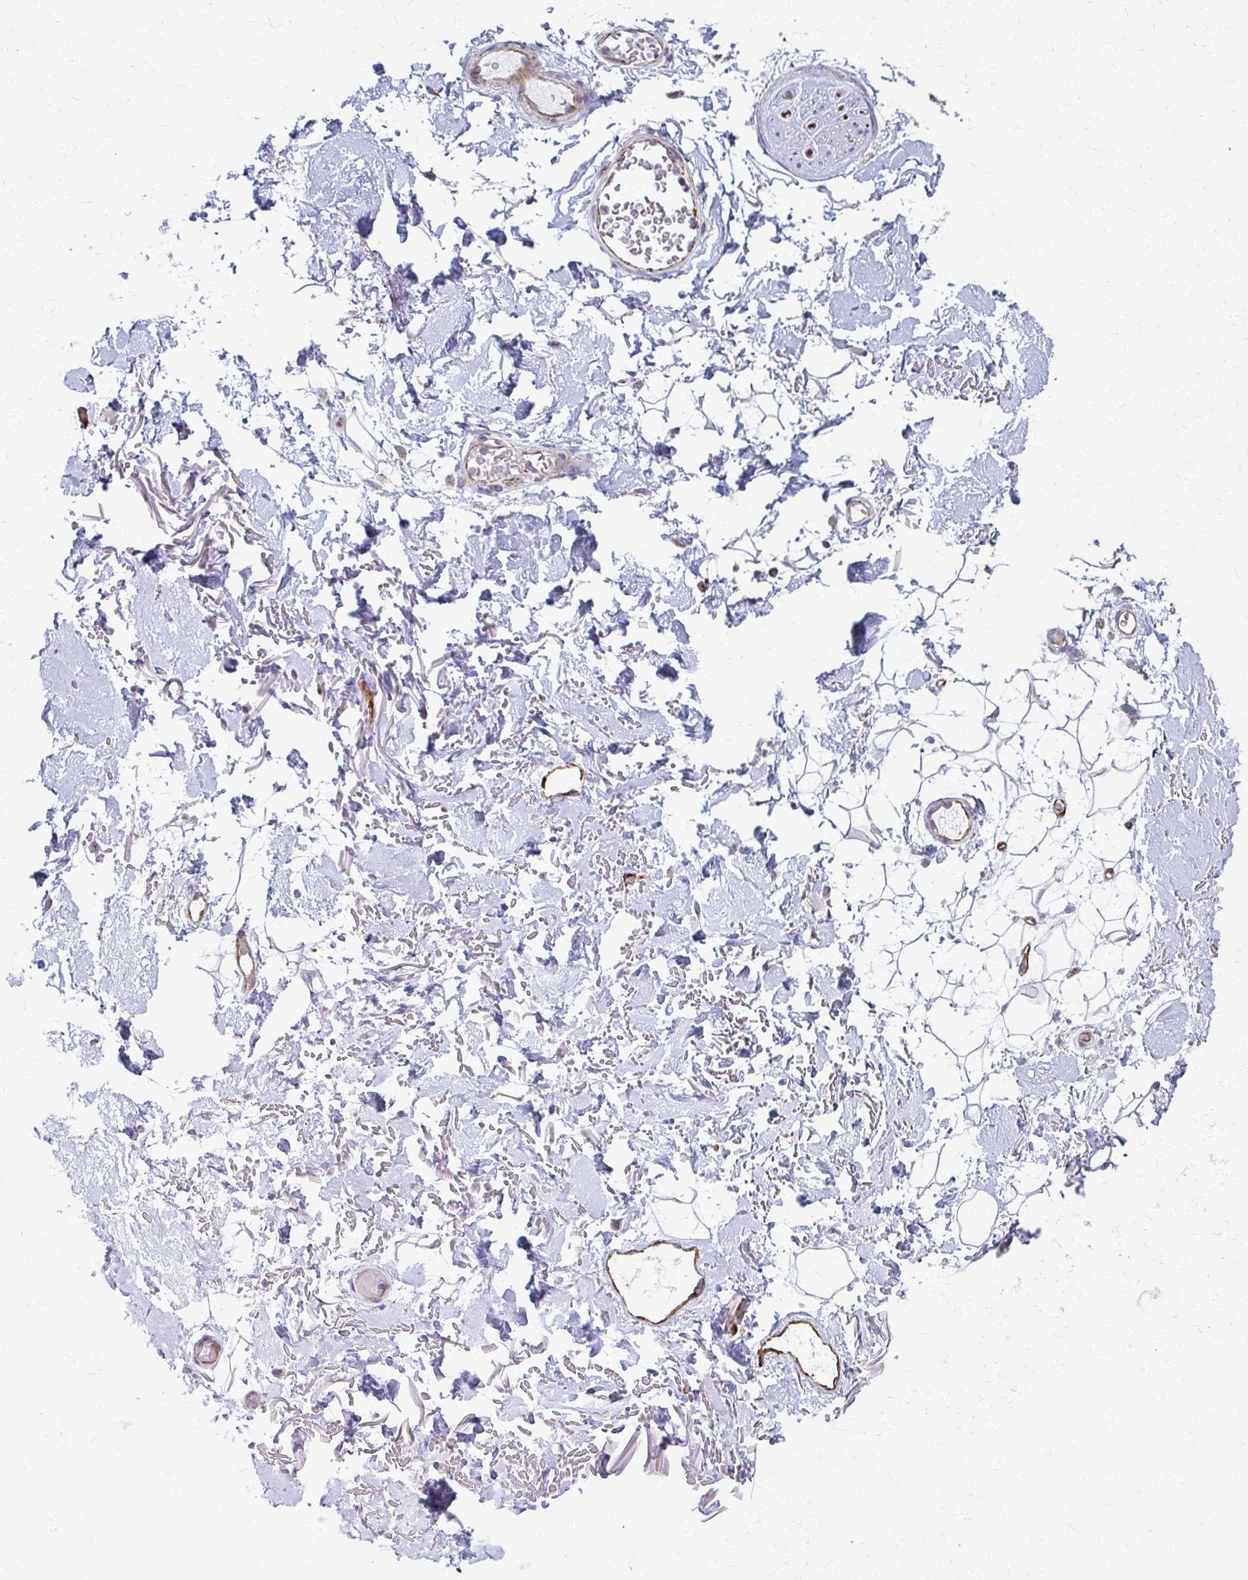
{"staining": {"intensity": "negative", "quantity": "none", "location": "none"}, "tissue": "adipose tissue", "cell_type": "Adipocytes", "image_type": "normal", "snomed": [{"axis": "morphology", "description": "Normal tissue, NOS"}, {"axis": "topography", "description": "Anal"}, {"axis": "topography", "description": "Peripheral nerve tissue"}], "caption": "Immunohistochemistry (IHC) micrograph of unremarkable human adipose tissue stained for a protein (brown), which shows no expression in adipocytes. (DAB (3,3'-diaminobenzidine) immunohistochemistry visualized using brightfield microscopy, high magnification).", "gene": "FAHD1", "patient": {"sex": "male", "age": 78}}